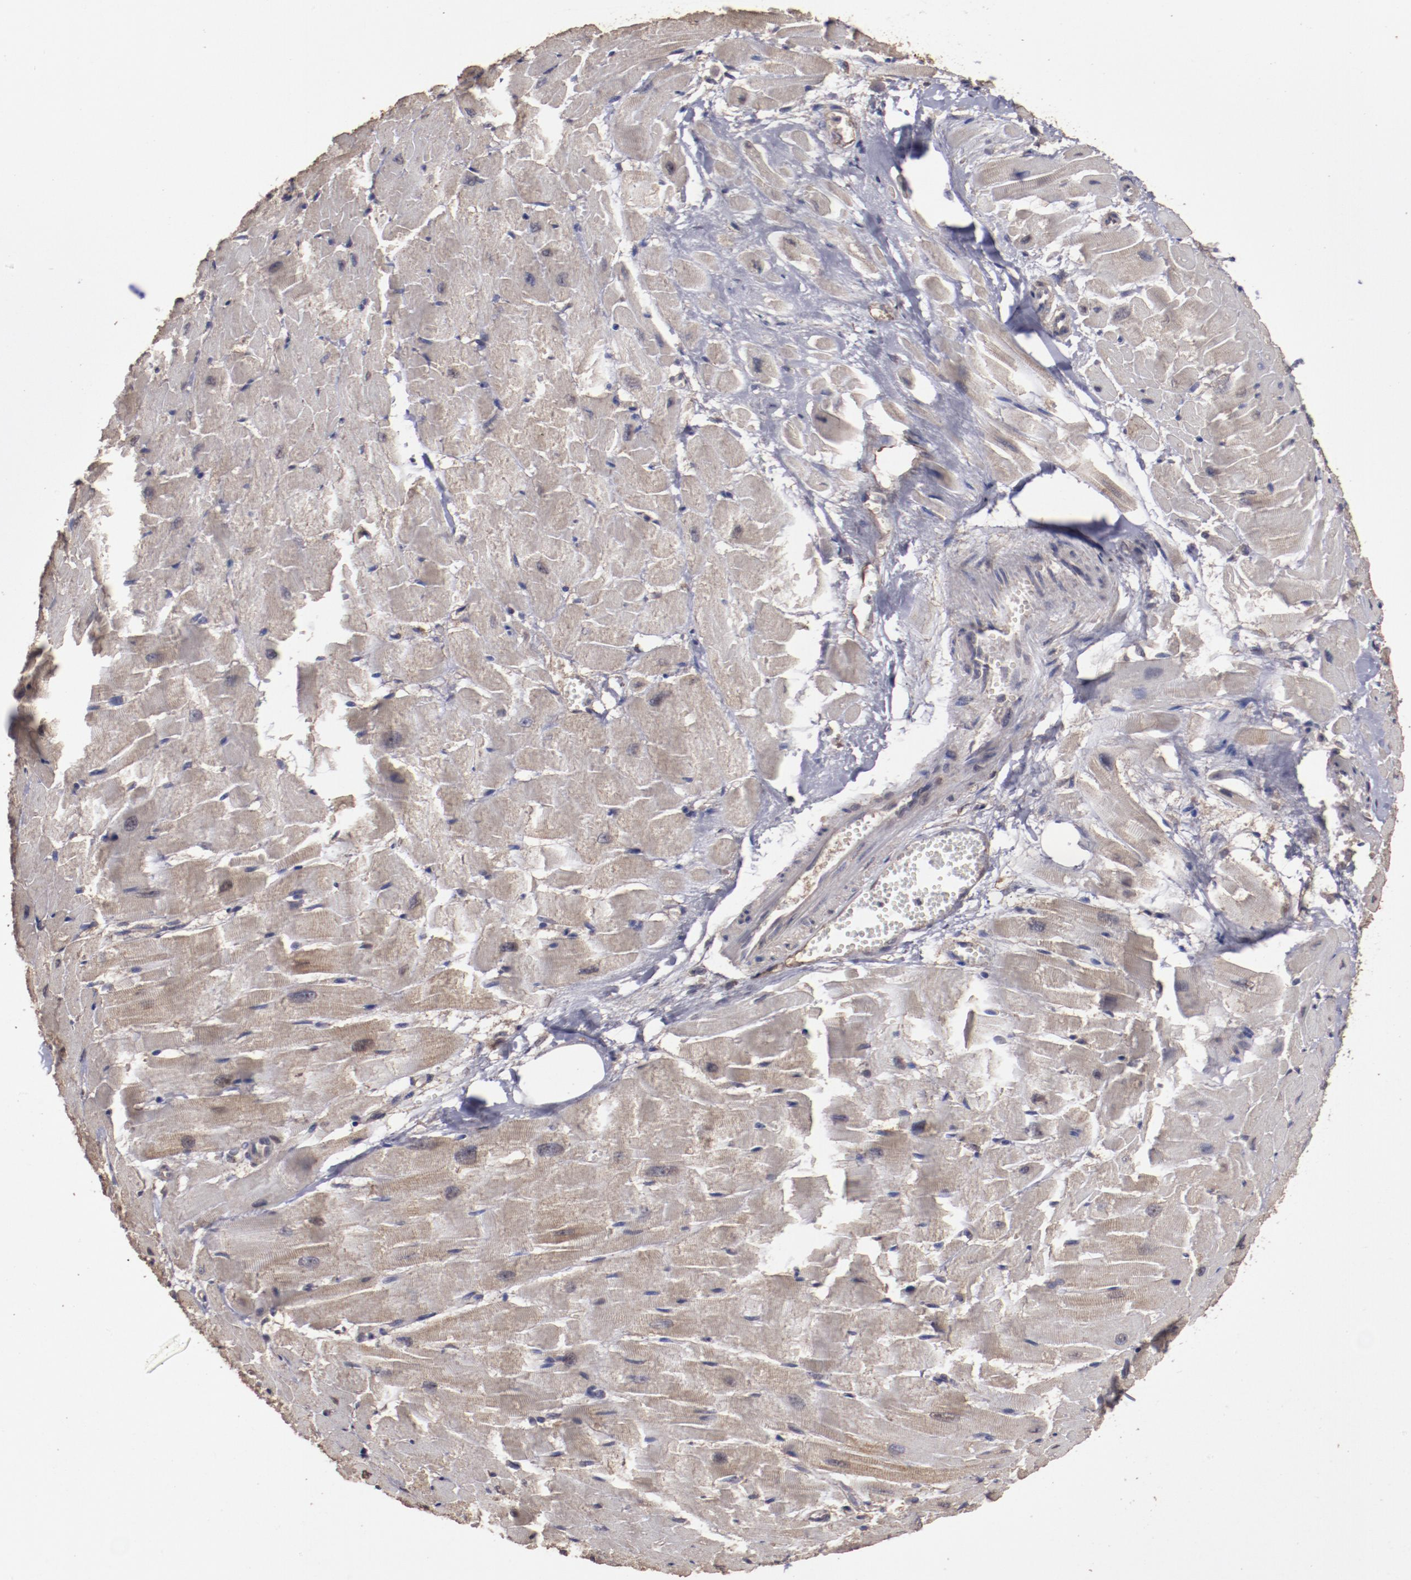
{"staining": {"intensity": "weak", "quantity": "<25%", "location": "cytoplasmic/membranous"}, "tissue": "heart muscle", "cell_type": "Cardiomyocytes", "image_type": "normal", "snomed": [{"axis": "morphology", "description": "Normal tissue, NOS"}, {"axis": "topography", "description": "Heart"}], "caption": "A high-resolution image shows immunohistochemistry staining of benign heart muscle, which displays no significant staining in cardiomyocytes.", "gene": "FAT1", "patient": {"sex": "female", "age": 19}}